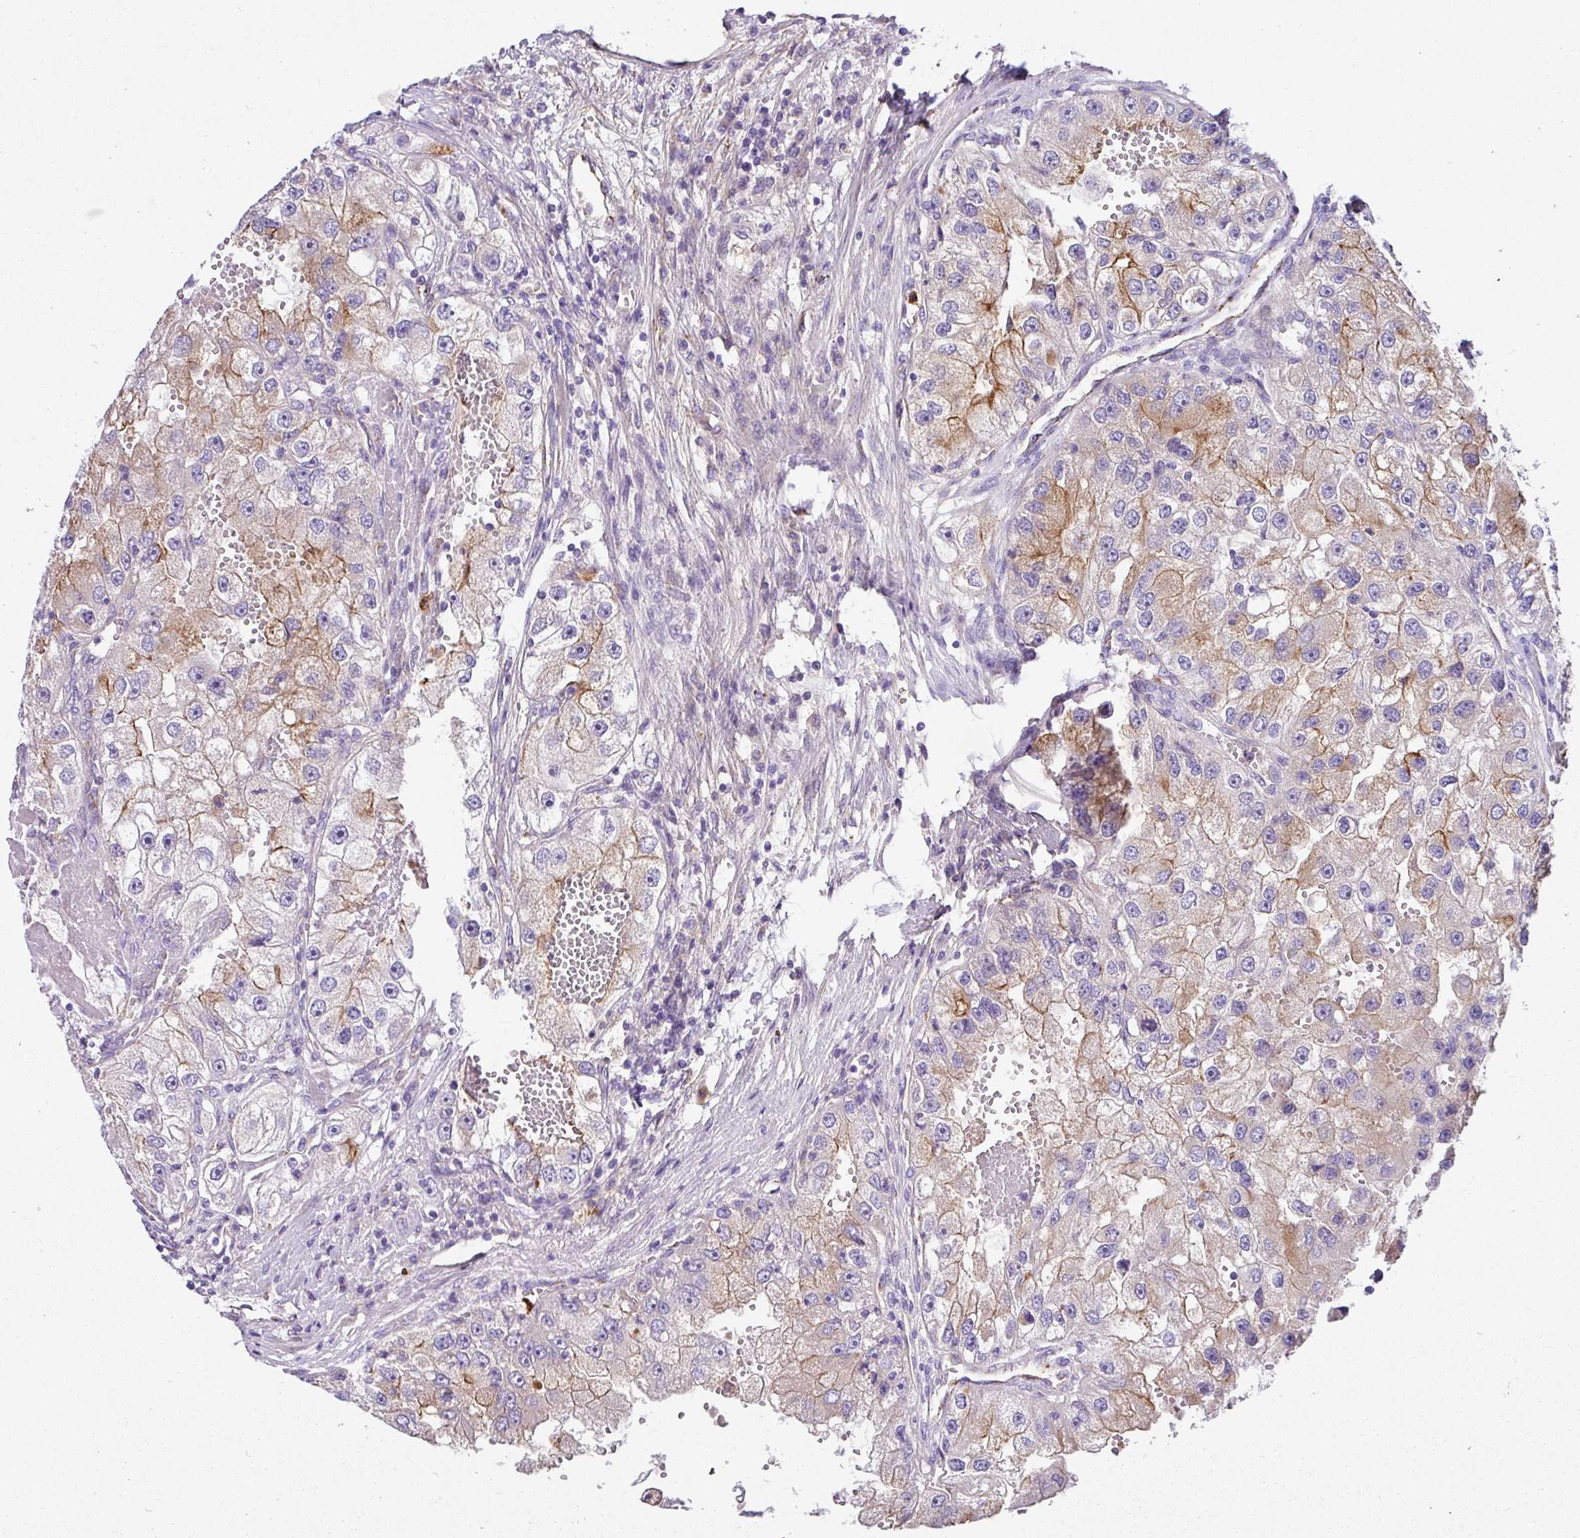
{"staining": {"intensity": "moderate", "quantity": "25%-75%", "location": "cytoplasmic/membranous"}, "tissue": "renal cancer", "cell_type": "Tumor cells", "image_type": "cancer", "snomed": [{"axis": "morphology", "description": "Adenocarcinoma, NOS"}, {"axis": "topography", "description": "Kidney"}], "caption": "Adenocarcinoma (renal) stained for a protein (brown) reveals moderate cytoplasmic/membranous positive expression in about 25%-75% of tumor cells.", "gene": "CRISP3", "patient": {"sex": "male", "age": 63}}